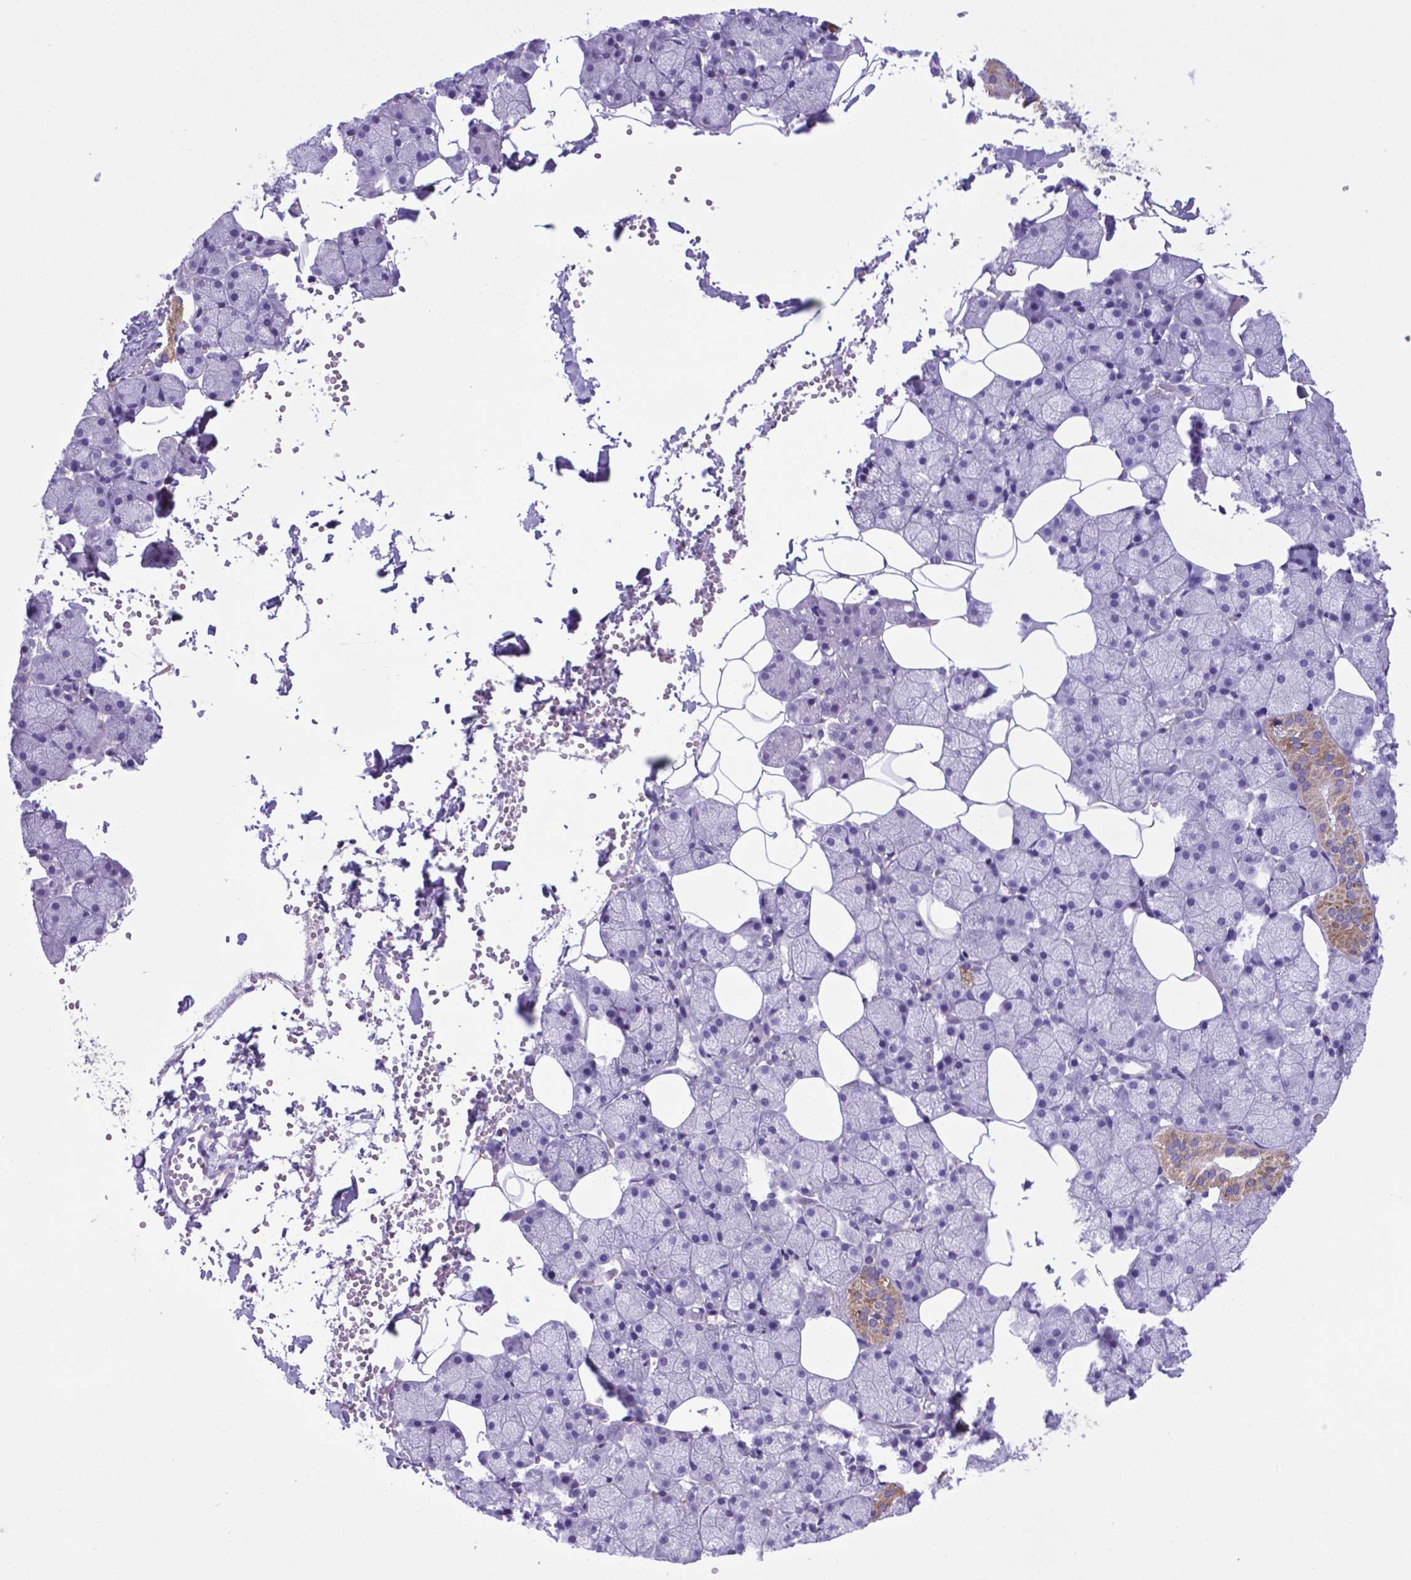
{"staining": {"intensity": "moderate", "quantity": "<25%", "location": "cytoplasmic/membranous"}, "tissue": "salivary gland", "cell_type": "Glandular cells", "image_type": "normal", "snomed": [{"axis": "morphology", "description": "Normal tissue, NOS"}, {"axis": "topography", "description": "Salivary gland"}], "caption": "Salivary gland stained with DAB immunohistochemistry (IHC) reveals low levels of moderate cytoplasmic/membranous expression in approximately <25% of glandular cells.", "gene": "POU3F3", "patient": {"sex": "male", "age": 38}}